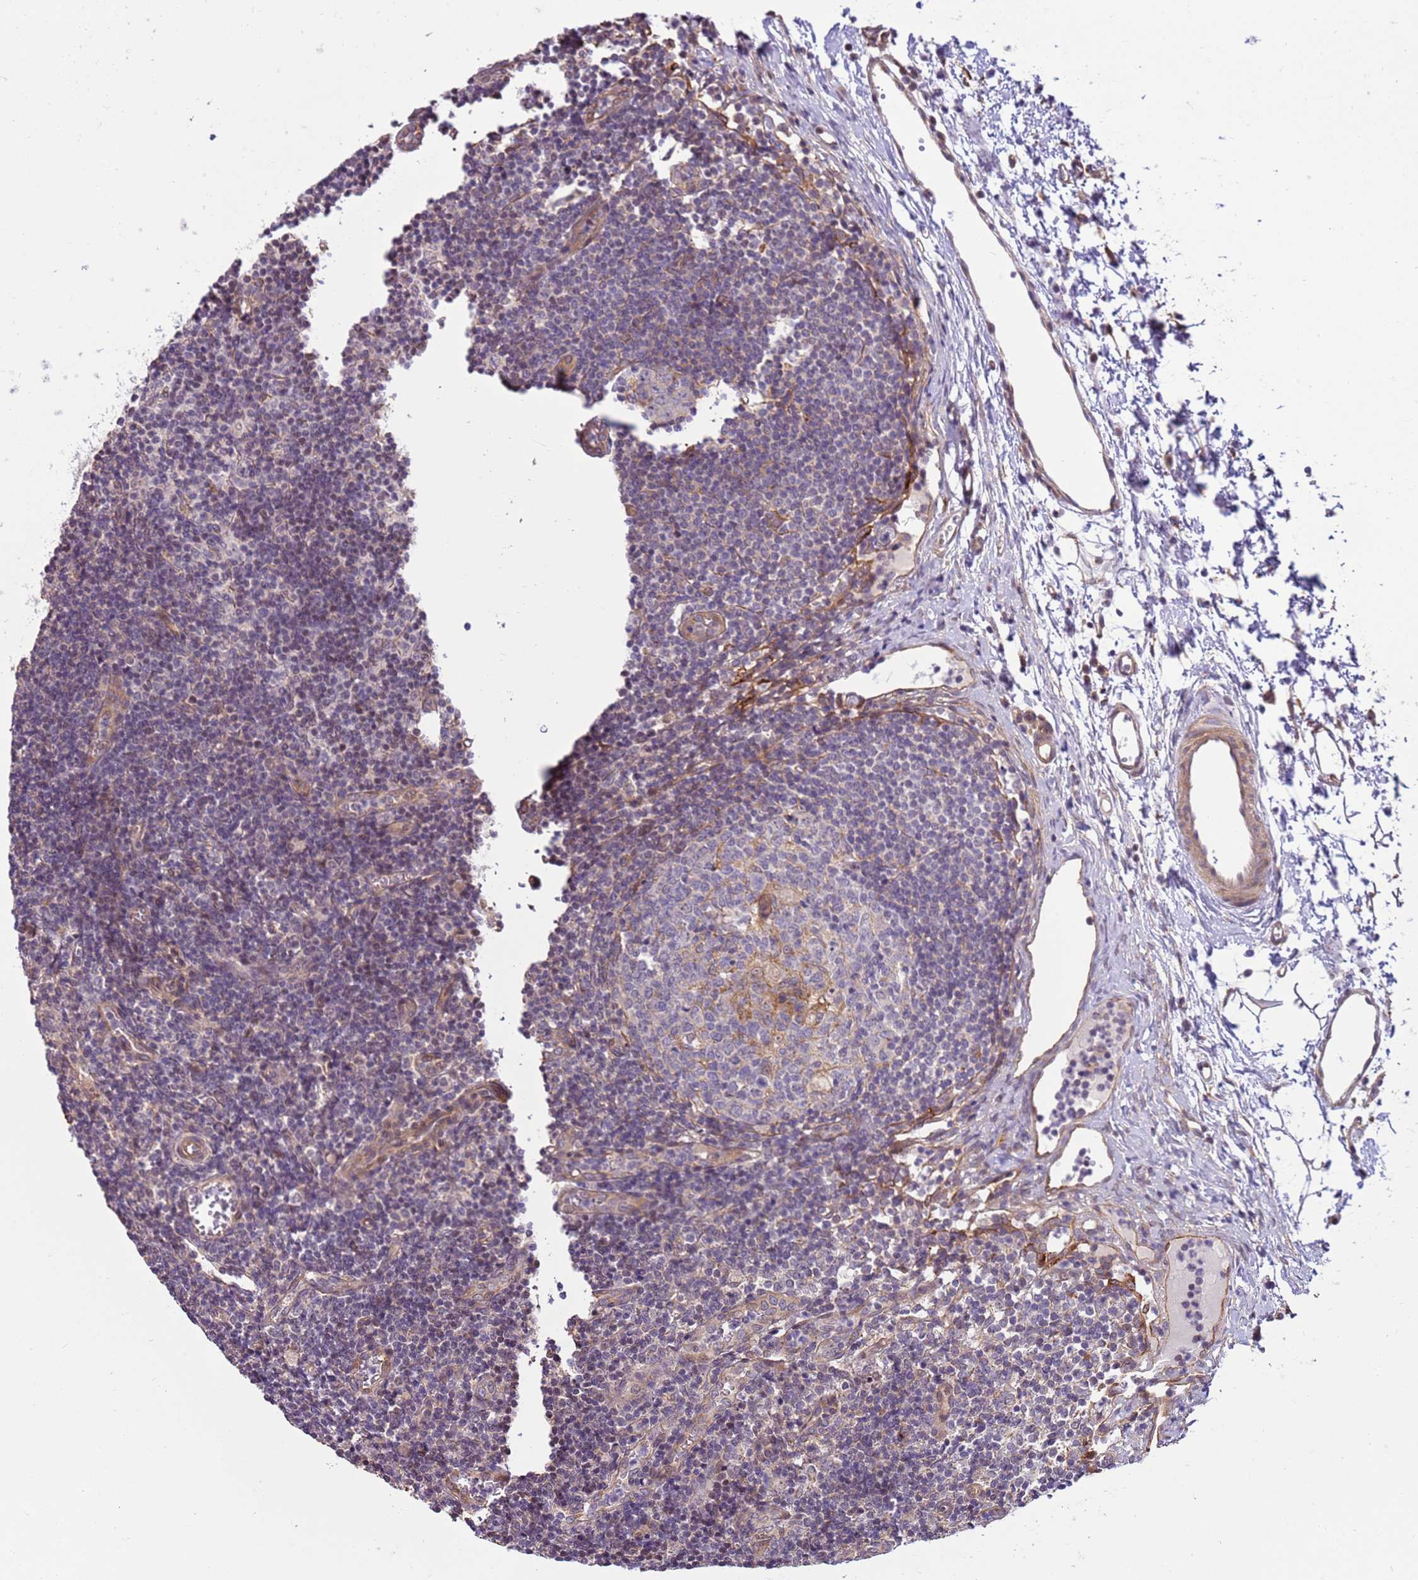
{"staining": {"intensity": "negative", "quantity": "none", "location": "none"}, "tissue": "lymph node", "cell_type": "Germinal center cells", "image_type": "normal", "snomed": [{"axis": "morphology", "description": "Normal tissue, NOS"}, {"axis": "topography", "description": "Lymph node"}], "caption": "IHC micrograph of benign lymph node stained for a protein (brown), which shows no expression in germinal center cells. (DAB immunohistochemistry (IHC) with hematoxylin counter stain).", "gene": "SCARA3", "patient": {"sex": "female", "age": 37}}